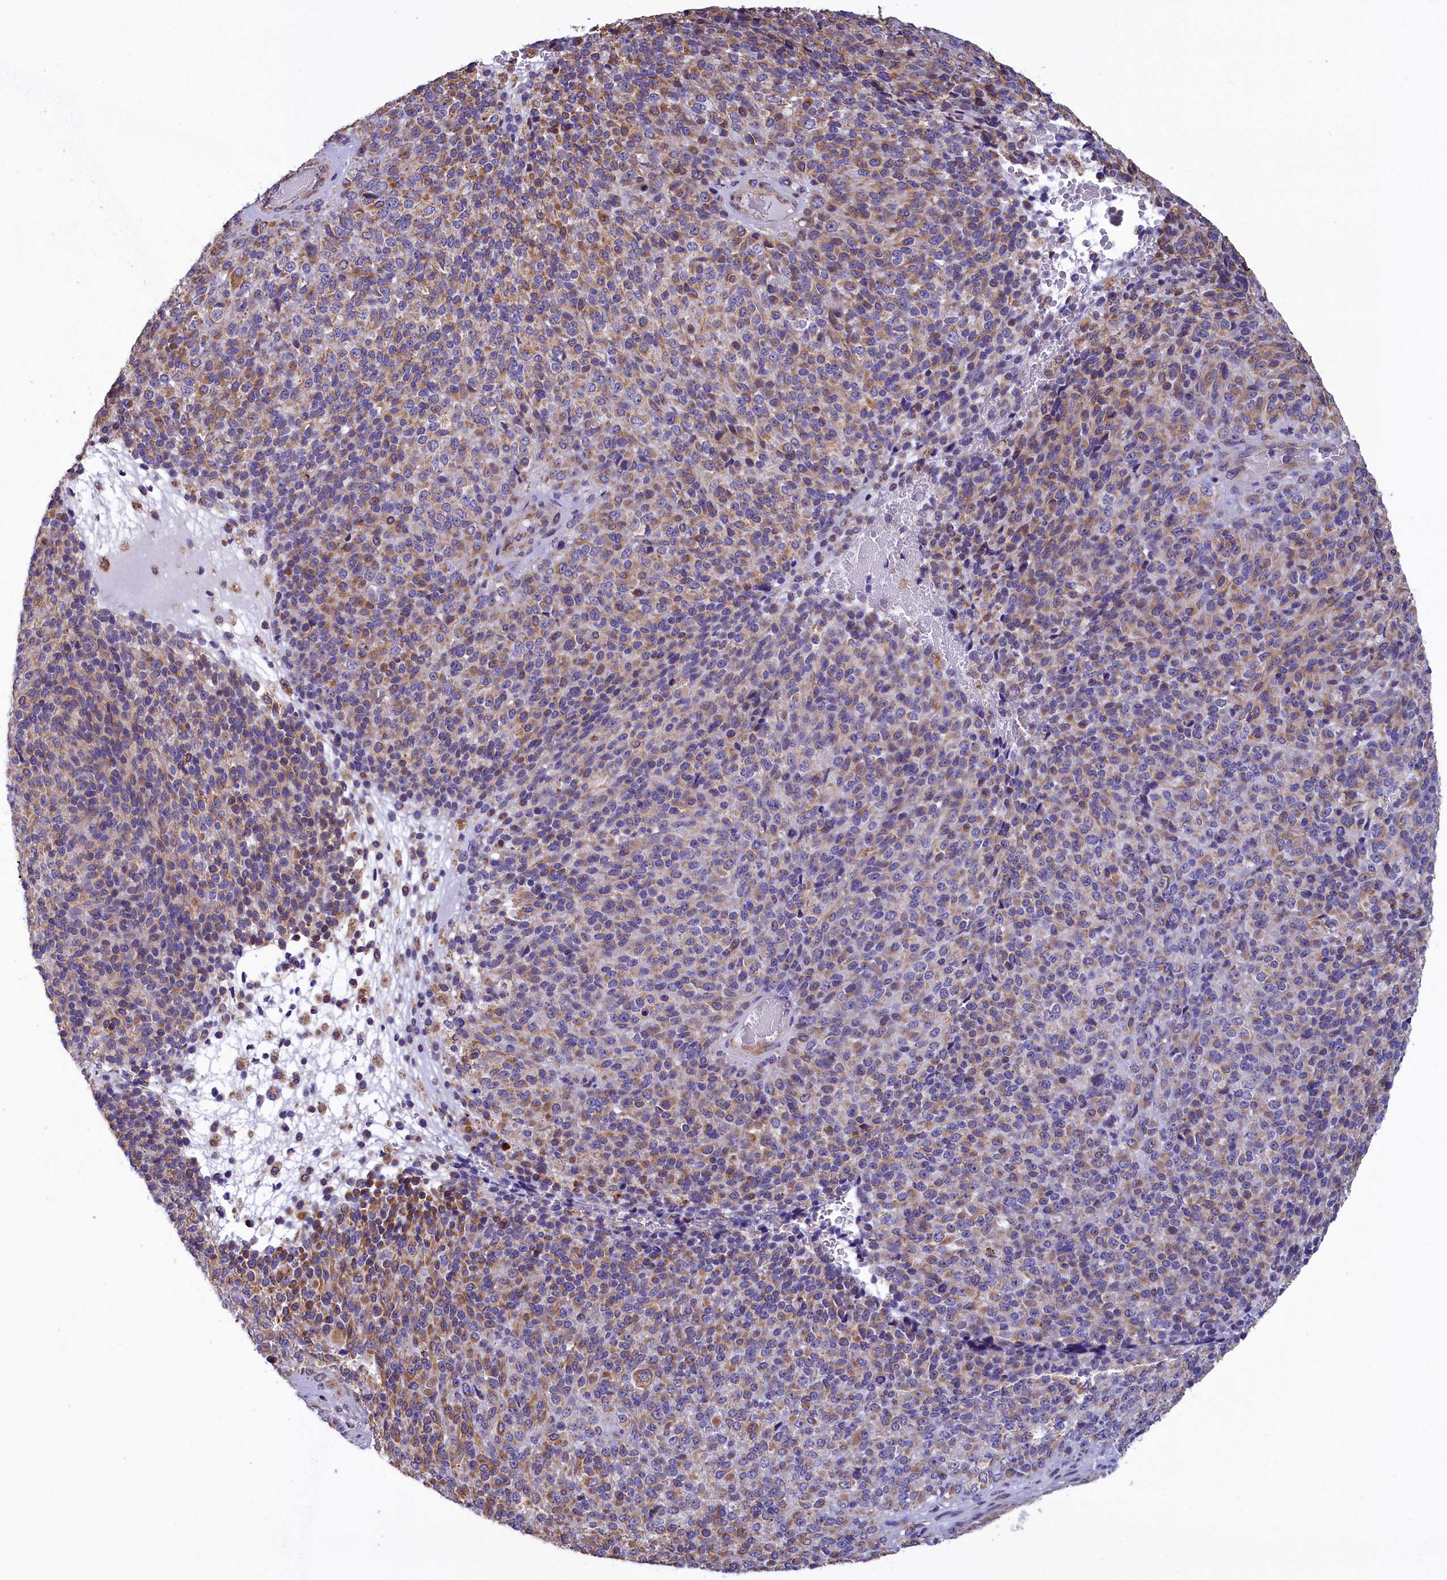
{"staining": {"intensity": "moderate", "quantity": "25%-75%", "location": "cytoplasmic/membranous"}, "tissue": "melanoma", "cell_type": "Tumor cells", "image_type": "cancer", "snomed": [{"axis": "morphology", "description": "Malignant melanoma, Metastatic site"}, {"axis": "topography", "description": "Brain"}], "caption": "A photomicrograph showing moderate cytoplasmic/membranous positivity in approximately 25%-75% of tumor cells in malignant melanoma (metastatic site), as visualized by brown immunohistochemical staining.", "gene": "GATB", "patient": {"sex": "female", "age": 56}}